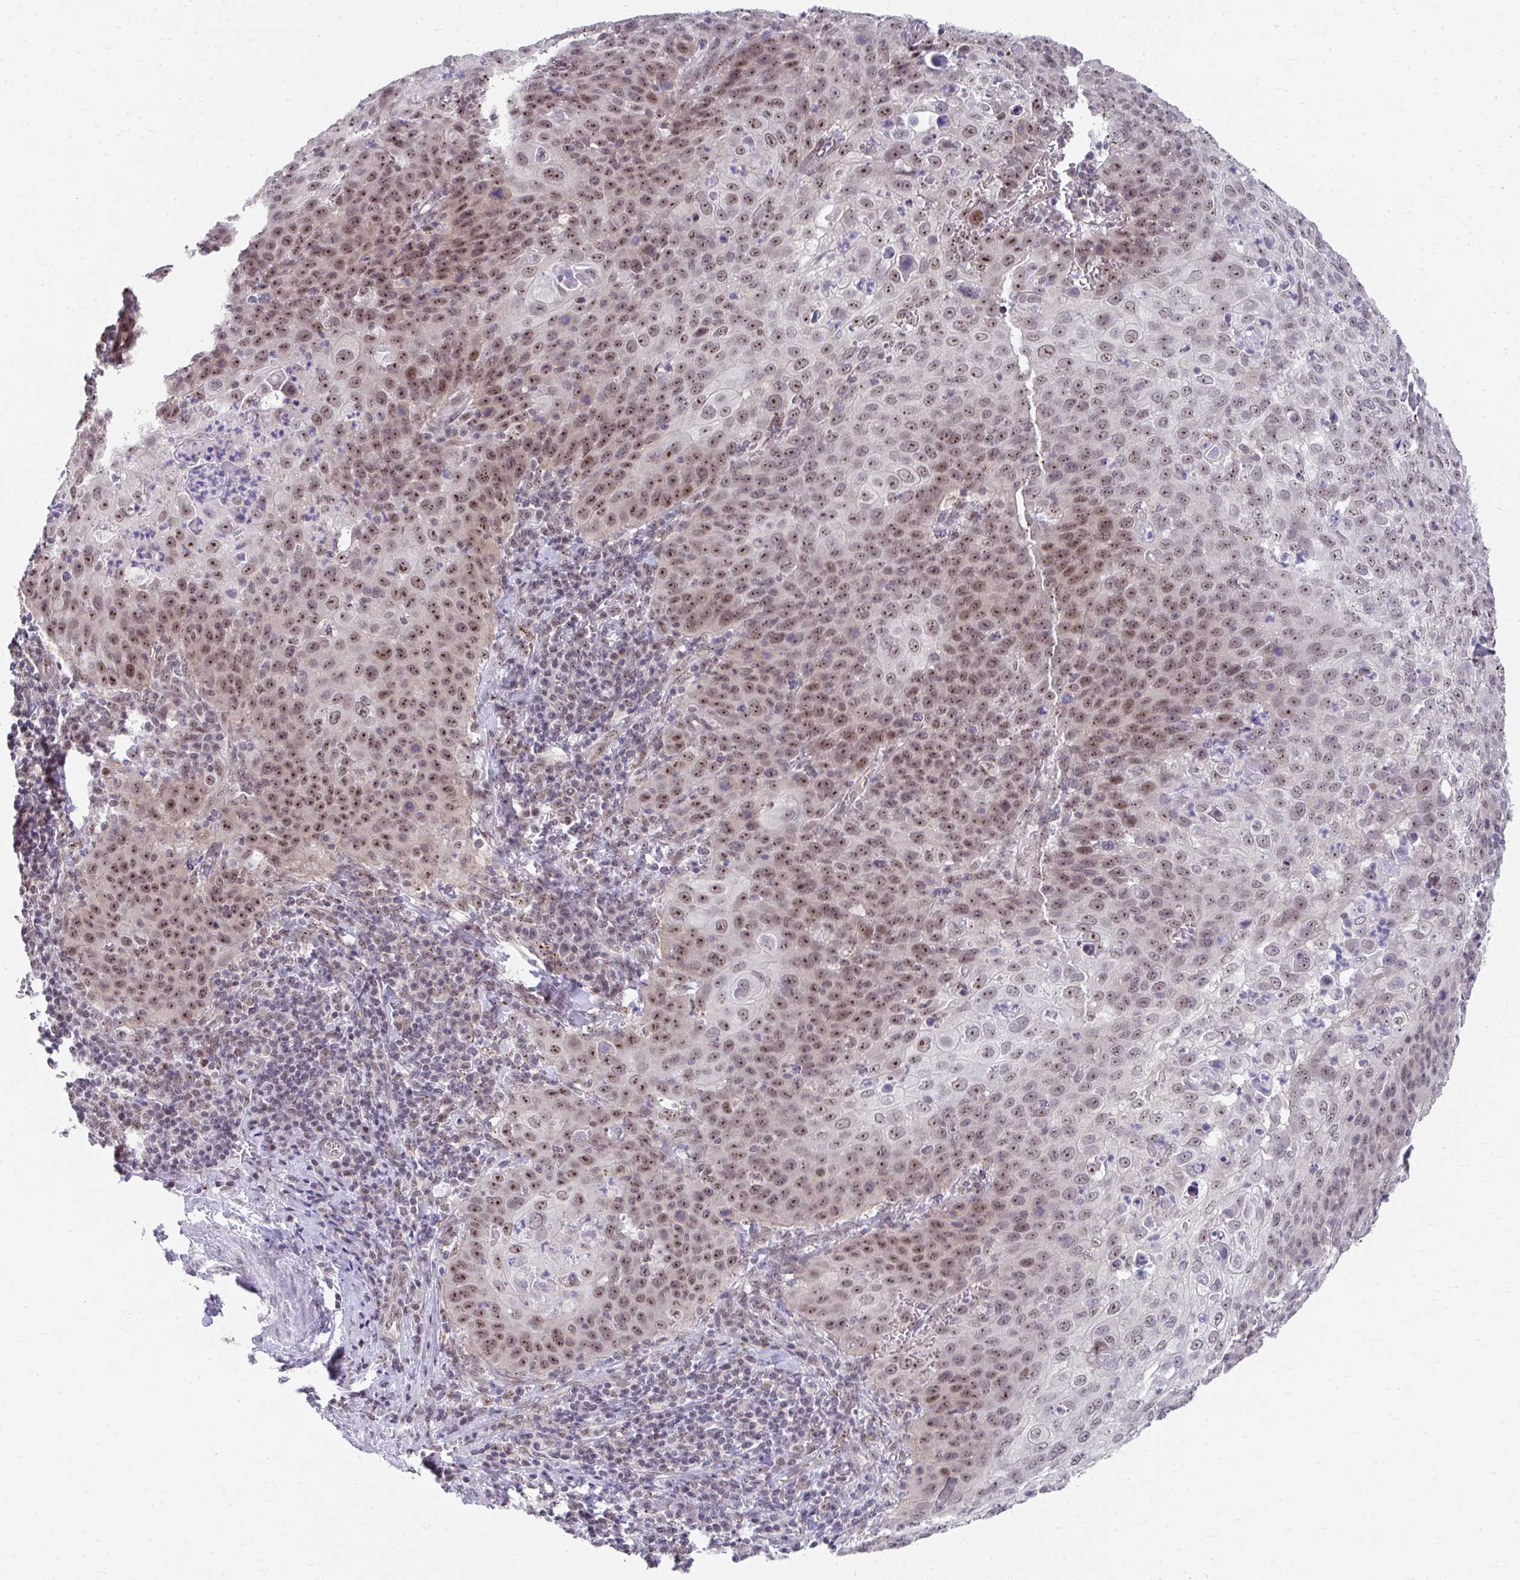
{"staining": {"intensity": "moderate", "quantity": "25%-75%", "location": "nuclear"}, "tissue": "cervical cancer", "cell_type": "Tumor cells", "image_type": "cancer", "snomed": [{"axis": "morphology", "description": "Squamous cell carcinoma, NOS"}, {"axis": "topography", "description": "Cervix"}], "caption": "DAB immunohistochemical staining of cervical cancer reveals moderate nuclear protein positivity in approximately 25%-75% of tumor cells.", "gene": "HIRA", "patient": {"sex": "female", "age": 65}}